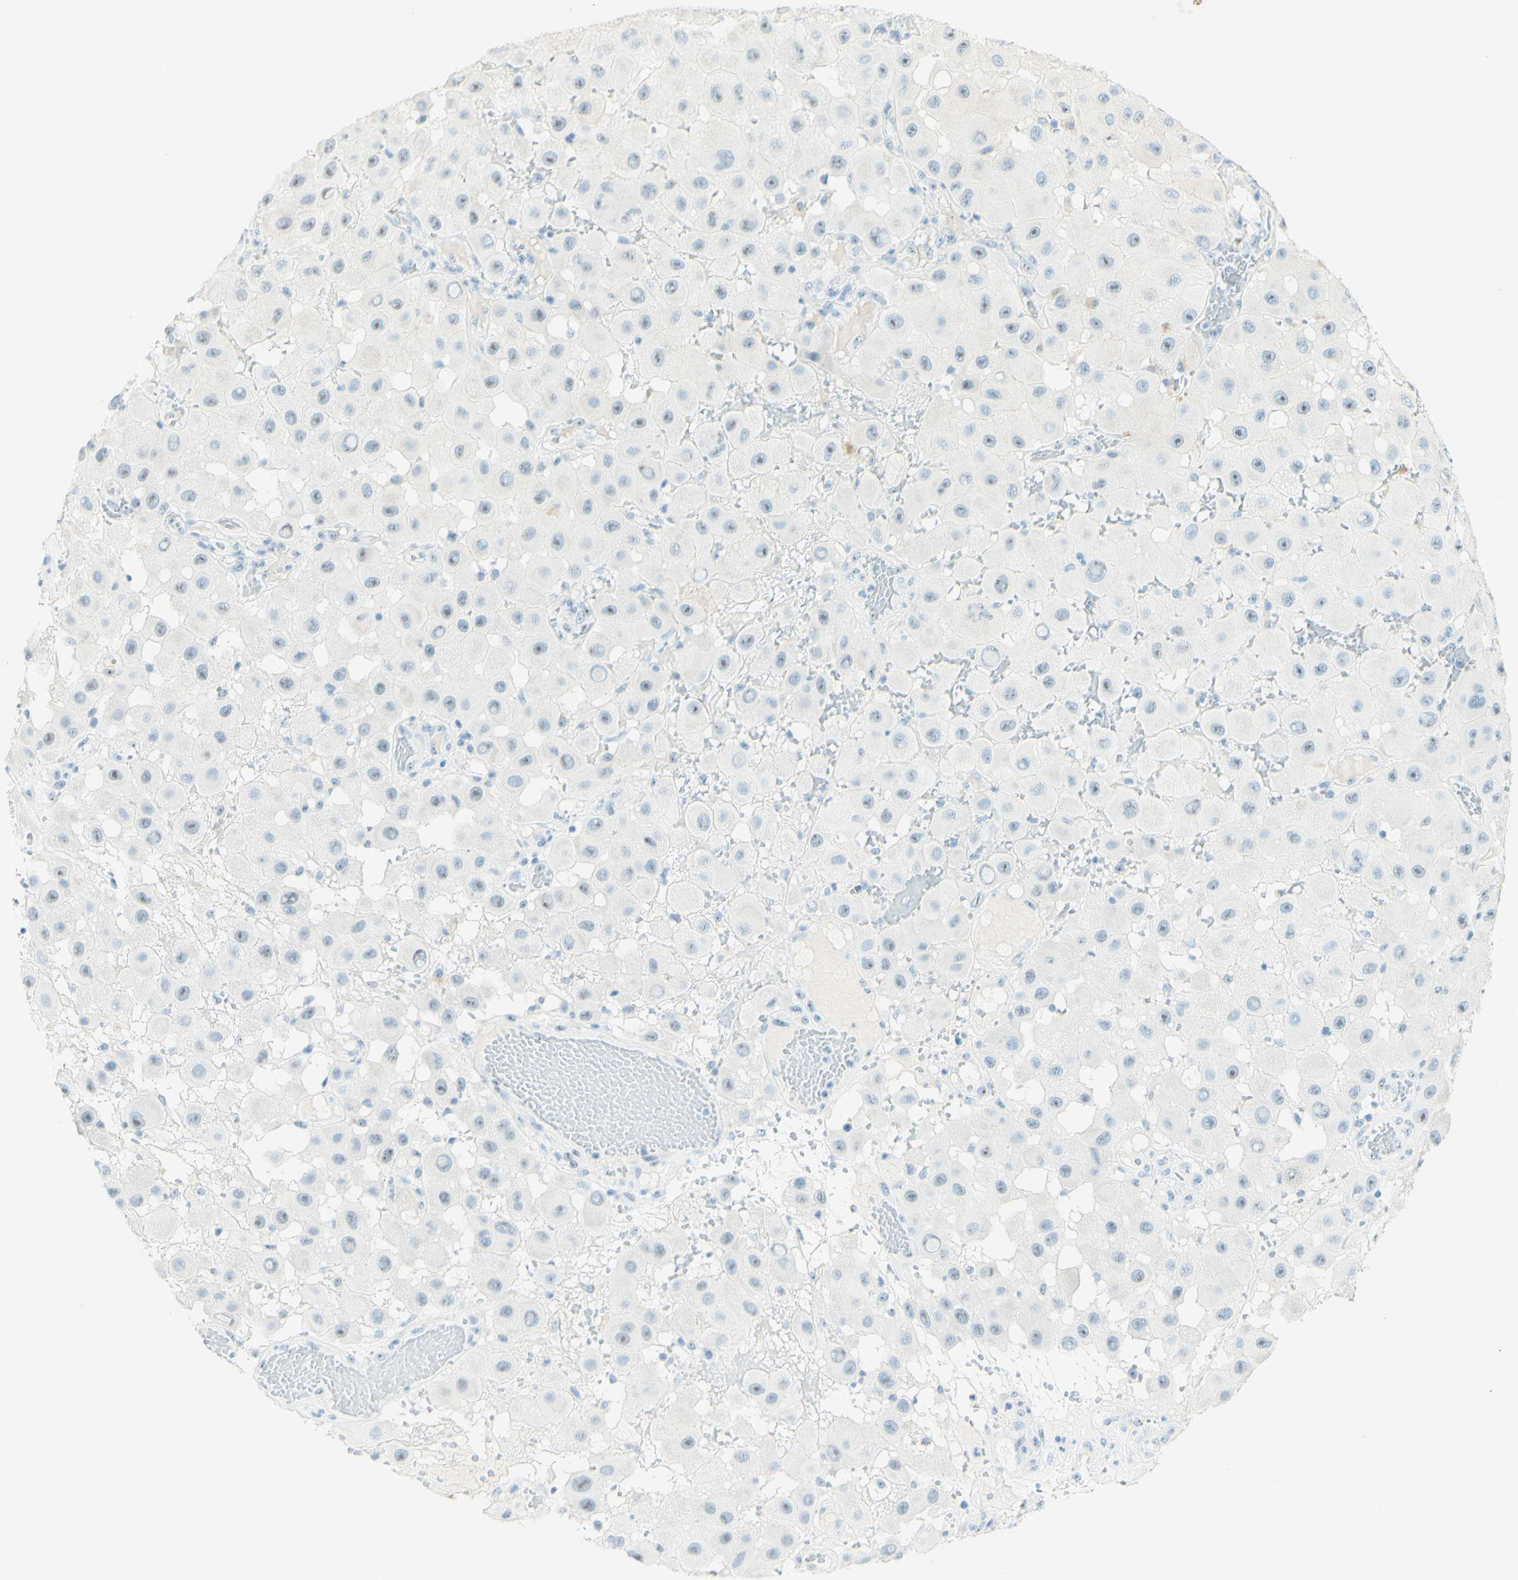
{"staining": {"intensity": "negative", "quantity": "none", "location": "none"}, "tissue": "melanoma", "cell_type": "Tumor cells", "image_type": "cancer", "snomed": [{"axis": "morphology", "description": "Malignant melanoma, NOS"}, {"axis": "topography", "description": "Skin"}], "caption": "IHC photomicrograph of neoplastic tissue: melanoma stained with DAB exhibits no significant protein staining in tumor cells.", "gene": "FMR1NB", "patient": {"sex": "female", "age": 81}}